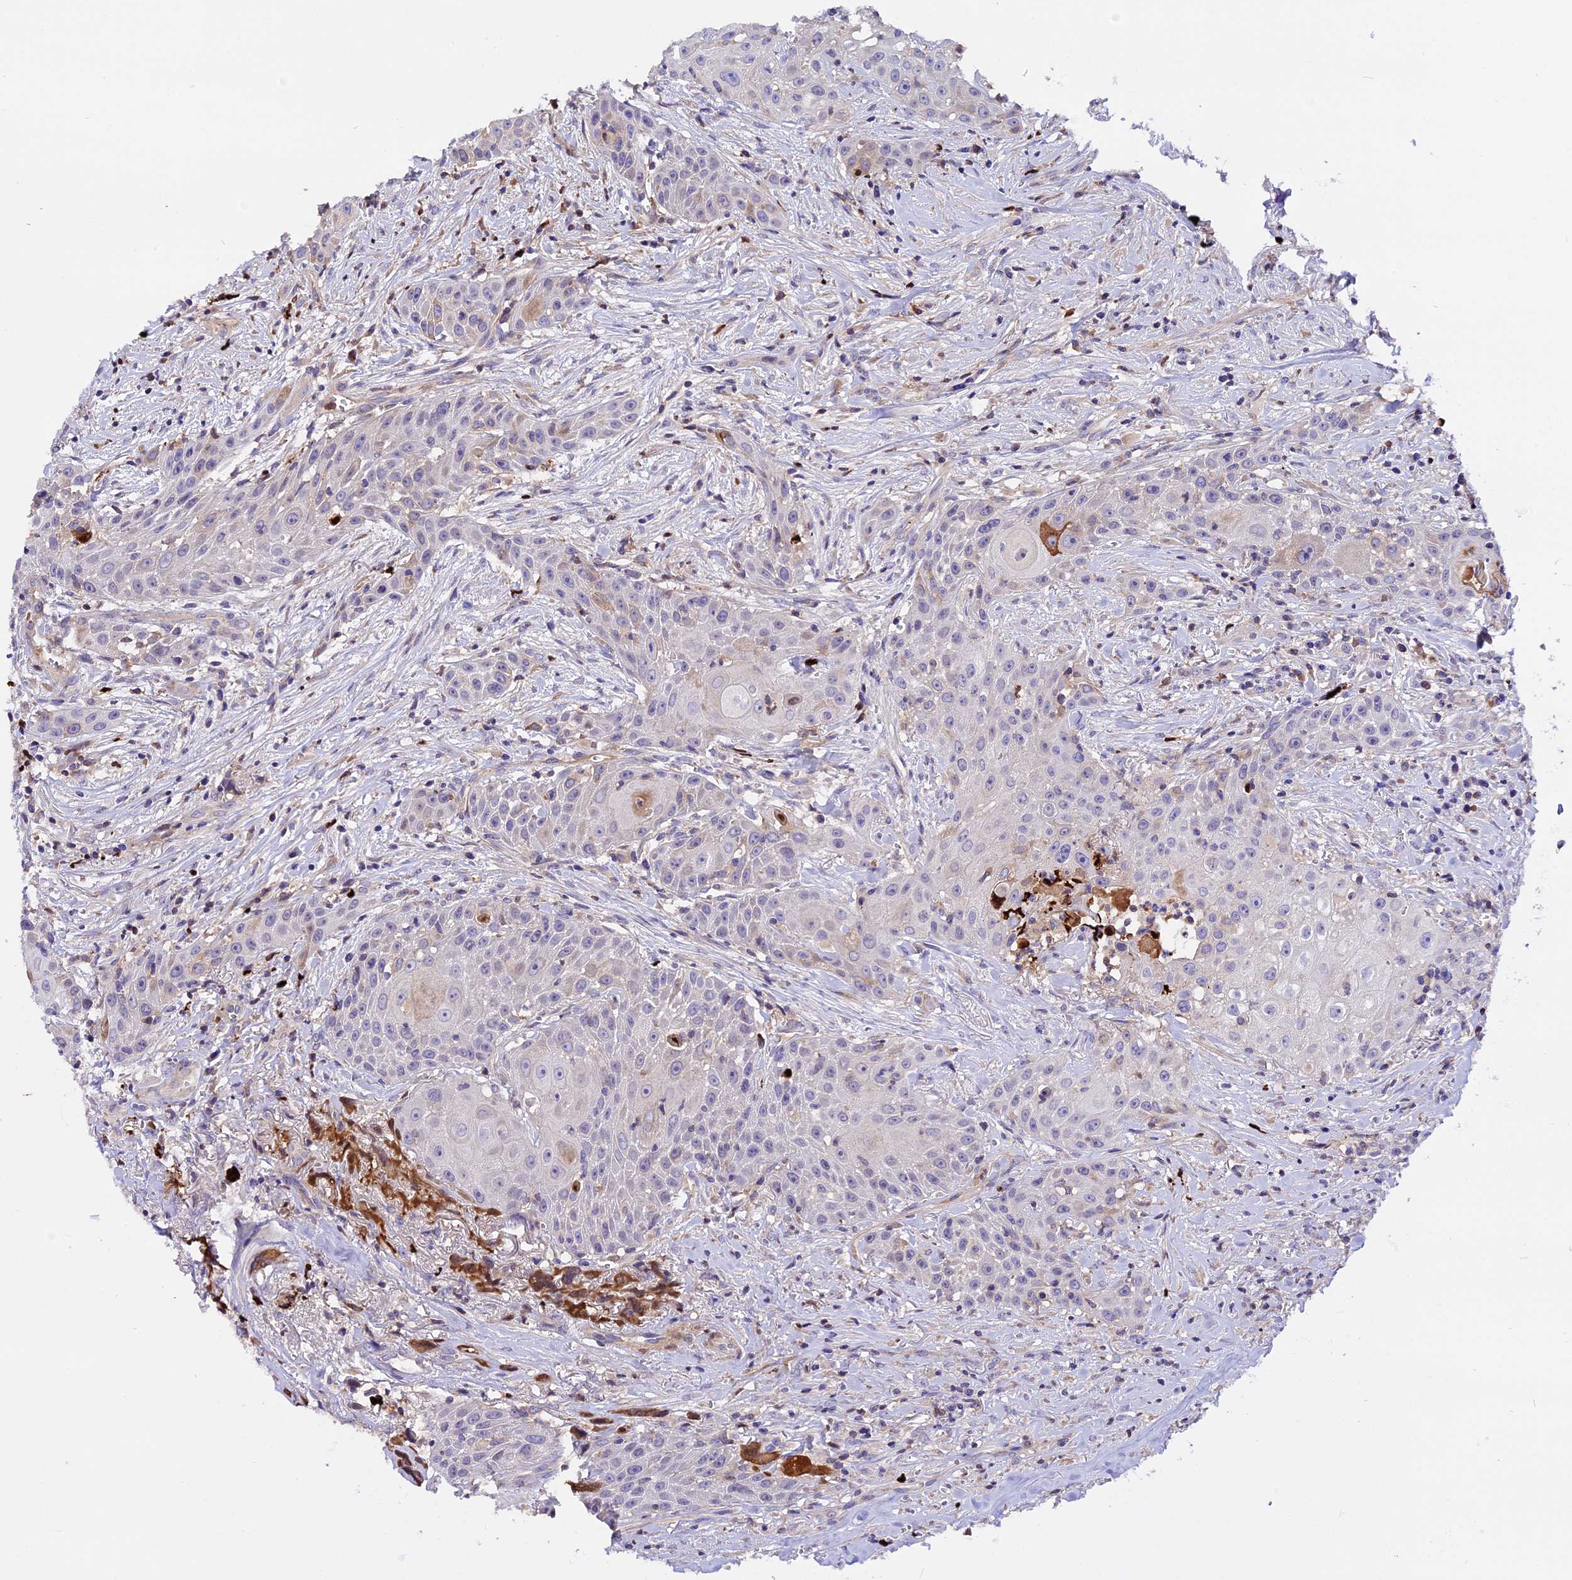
{"staining": {"intensity": "moderate", "quantity": "<25%", "location": "cytoplasmic/membranous"}, "tissue": "head and neck cancer", "cell_type": "Tumor cells", "image_type": "cancer", "snomed": [{"axis": "morphology", "description": "Squamous cell carcinoma, NOS"}, {"axis": "topography", "description": "Oral tissue"}, {"axis": "topography", "description": "Head-Neck"}], "caption": "Immunohistochemistry micrograph of head and neck squamous cell carcinoma stained for a protein (brown), which shows low levels of moderate cytoplasmic/membranous staining in approximately <25% of tumor cells.", "gene": "MAP3K7CL", "patient": {"sex": "female", "age": 82}}